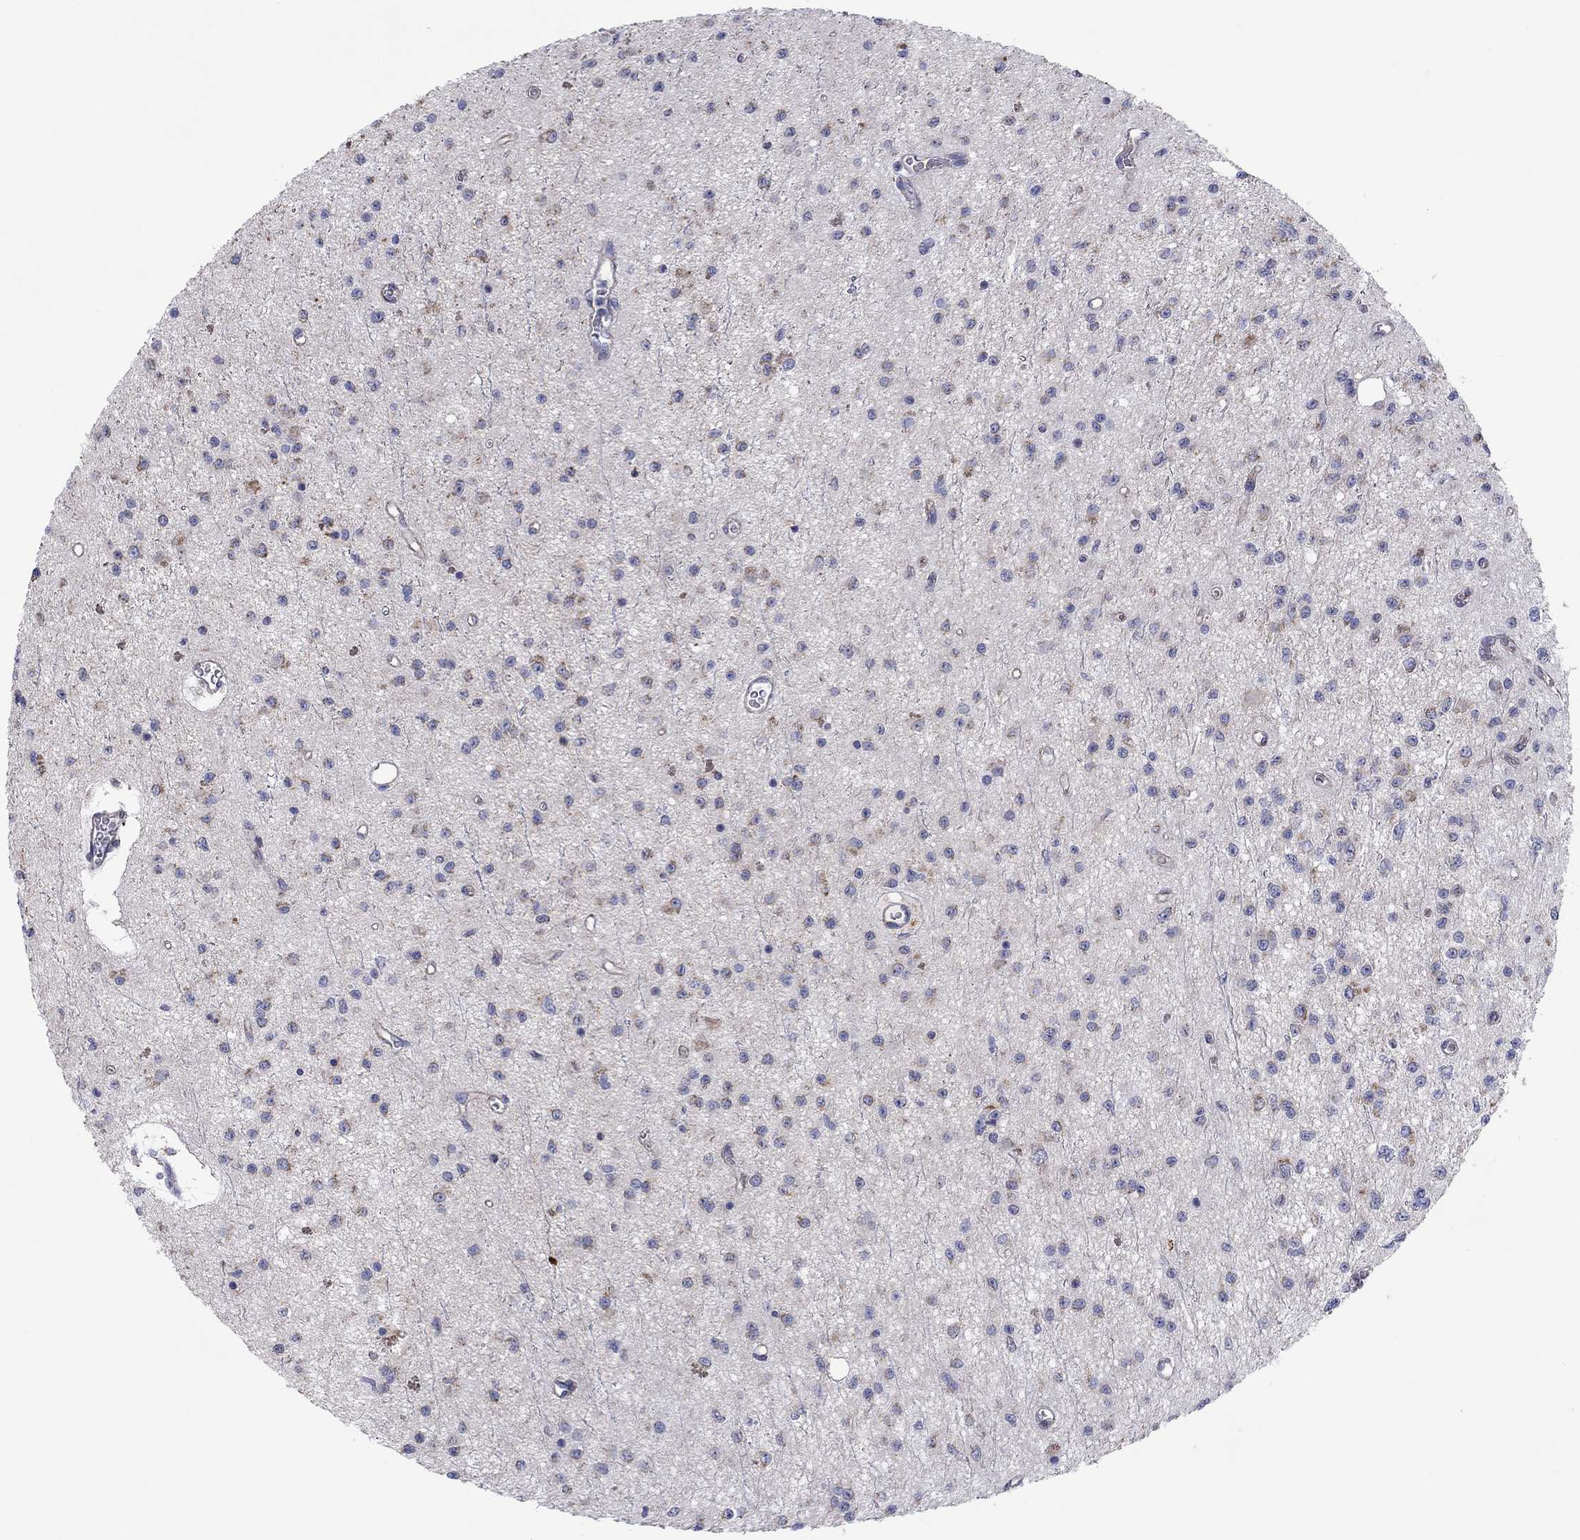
{"staining": {"intensity": "negative", "quantity": "none", "location": "none"}, "tissue": "glioma", "cell_type": "Tumor cells", "image_type": "cancer", "snomed": [{"axis": "morphology", "description": "Glioma, malignant, Low grade"}, {"axis": "topography", "description": "Brain"}], "caption": "This micrograph is of glioma stained with IHC to label a protein in brown with the nuclei are counter-stained blue. There is no expression in tumor cells.", "gene": "MGST3", "patient": {"sex": "female", "age": 45}}